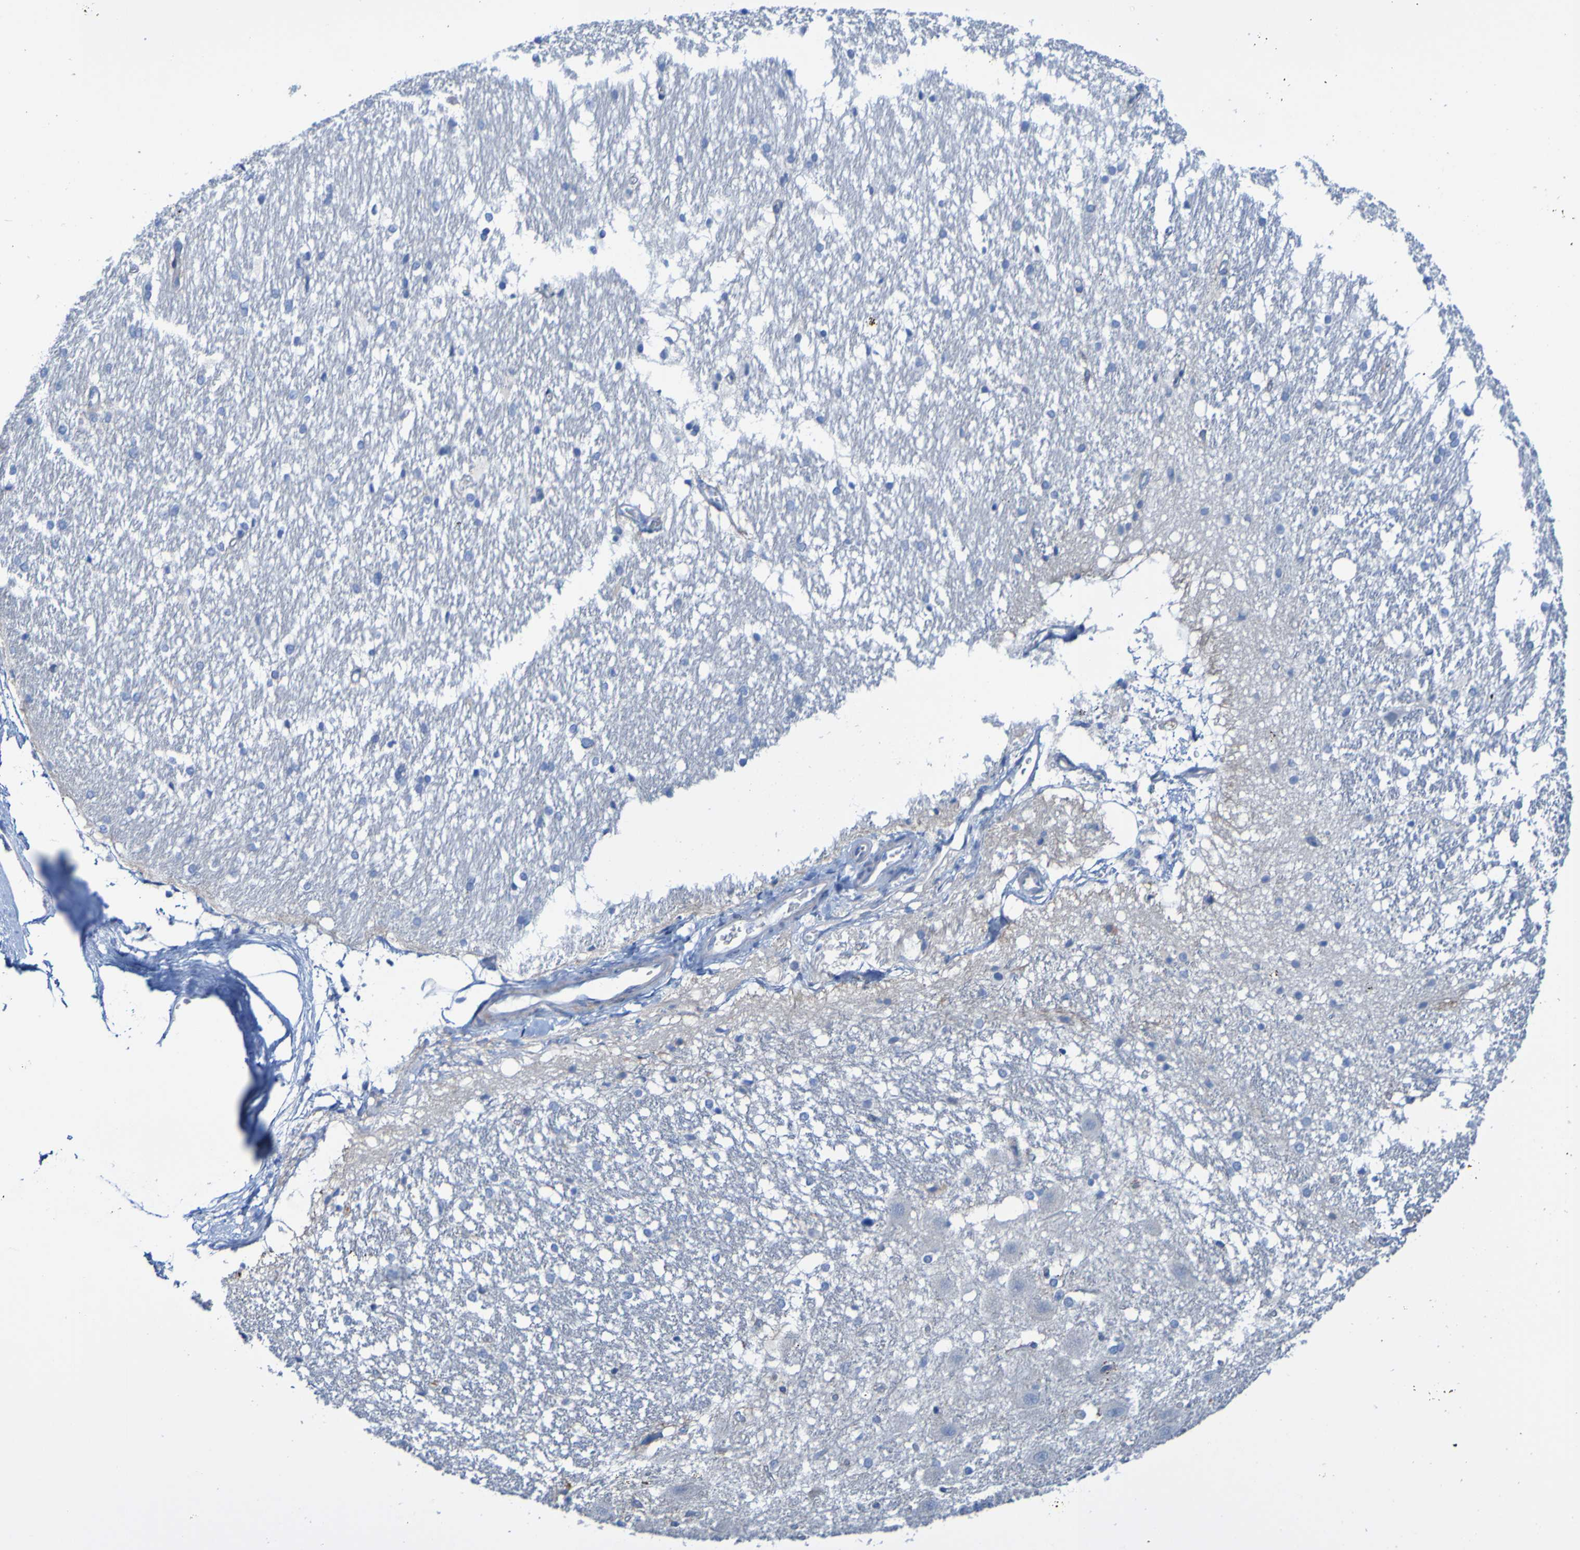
{"staining": {"intensity": "negative", "quantity": "none", "location": "none"}, "tissue": "hippocampus", "cell_type": "Glial cells", "image_type": "normal", "snomed": [{"axis": "morphology", "description": "Normal tissue, NOS"}, {"axis": "topography", "description": "Hippocampus"}], "caption": "This histopathology image is of normal hippocampus stained with immunohistochemistry (IHC) to label a protein in brown with the nuclei are counter-stained blue. There is no positivity in glial cells. The staining was performed using DAB to visualize the protein expression in brown, while the nuclei were stained in blue with hematoxylin (Magnification: 20x).", "gene": "ACMSD", "patient": {"sex": "female", "age": 19}}